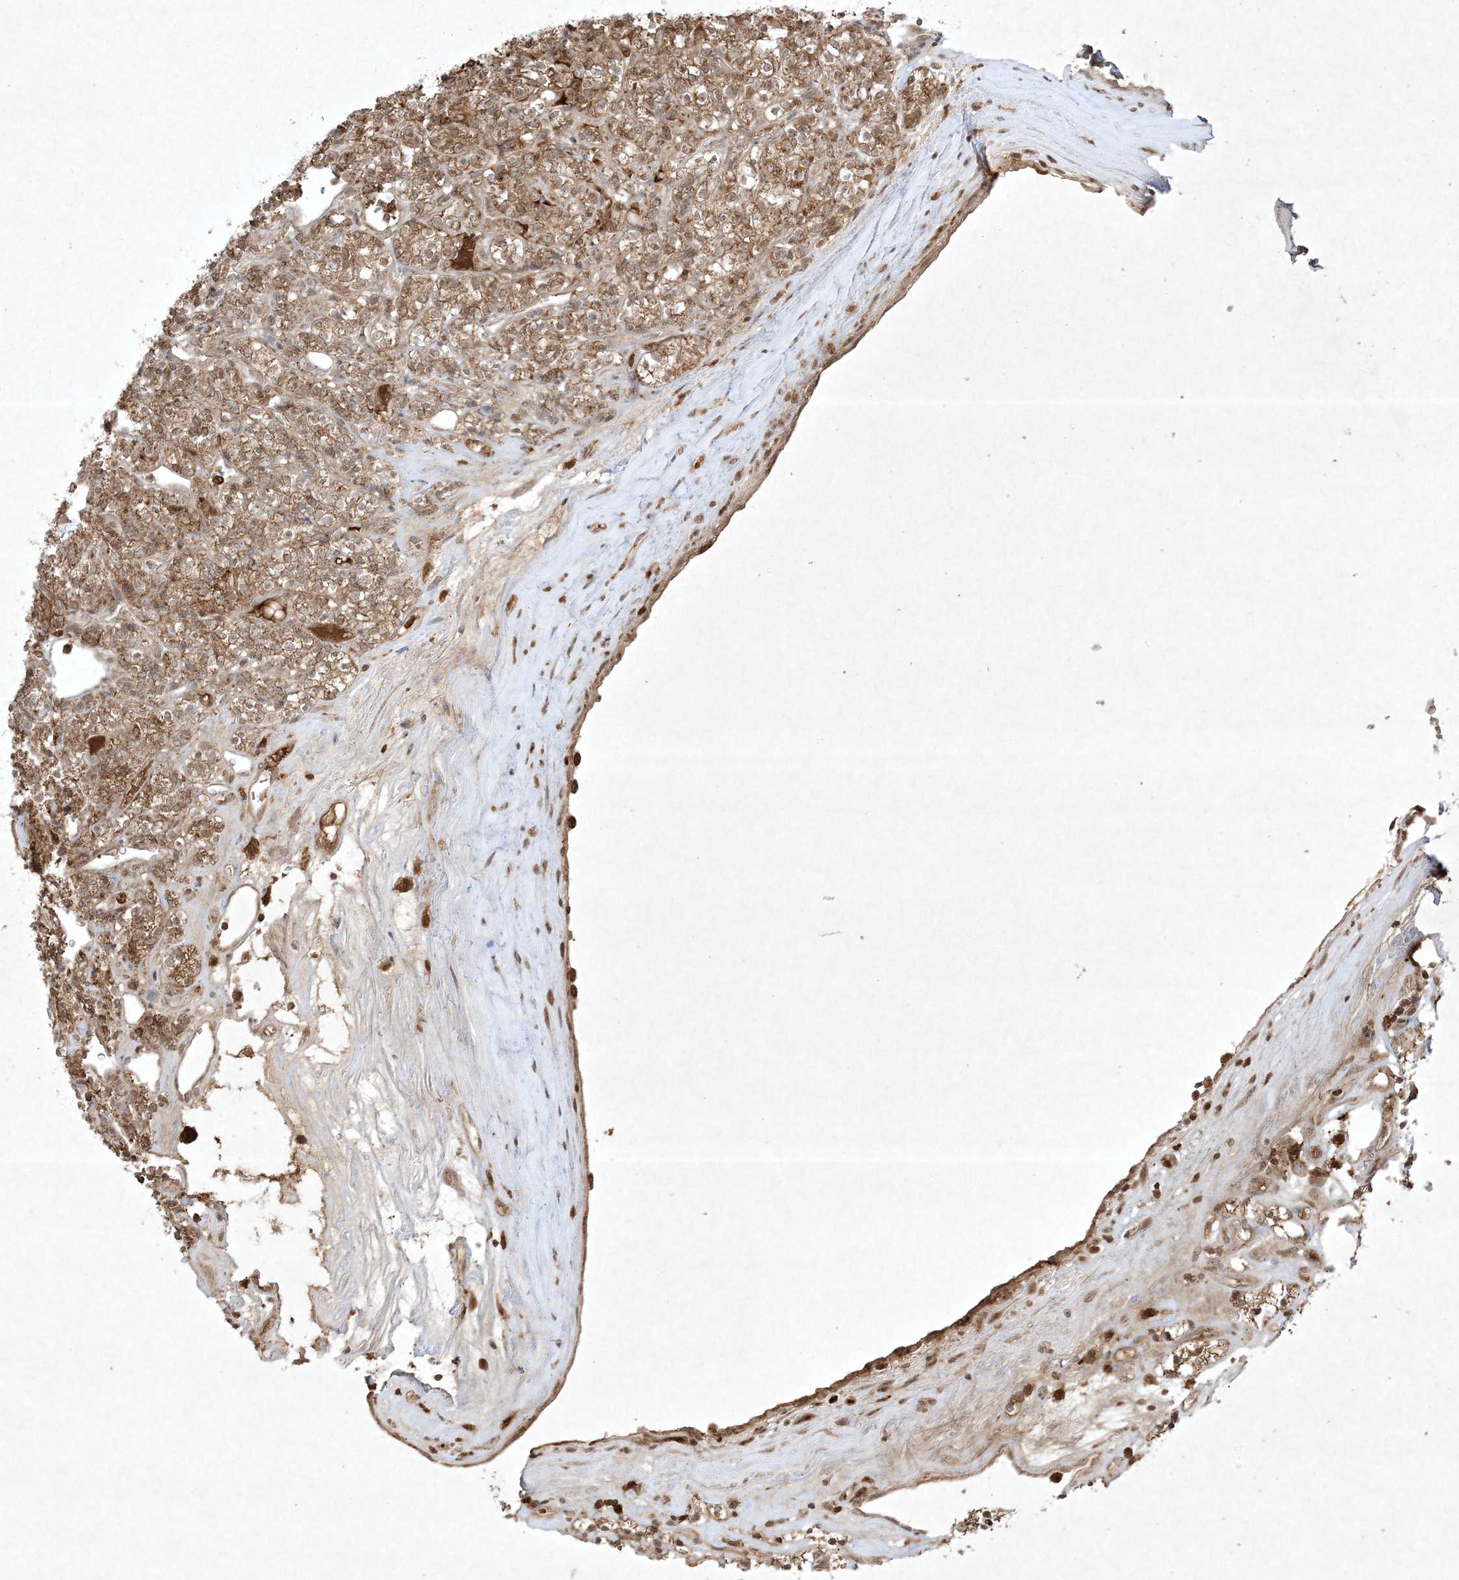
{"staining": {"intensity": "moderate", "quantity": ">75%", "location": "cytoplasmic/membranous"}, "tissue": "renal cancer", "cell_type": "Tumor cells", "image_type": "cancer", "snomed": [{"axis": "morphology", "description": "Adenocarcinoma, NOS"}, {"axis": "topography", "description": "Kidney"}], "caption": "About >75% of tumor cells in human renal cancer (adenocarcinoma) show moderate cytoplasmic/membranous protein staining as visualized by brown immunohistochemical staining.", "gene": "PTK6", "patient": {"sex": "male", "age": 77}}